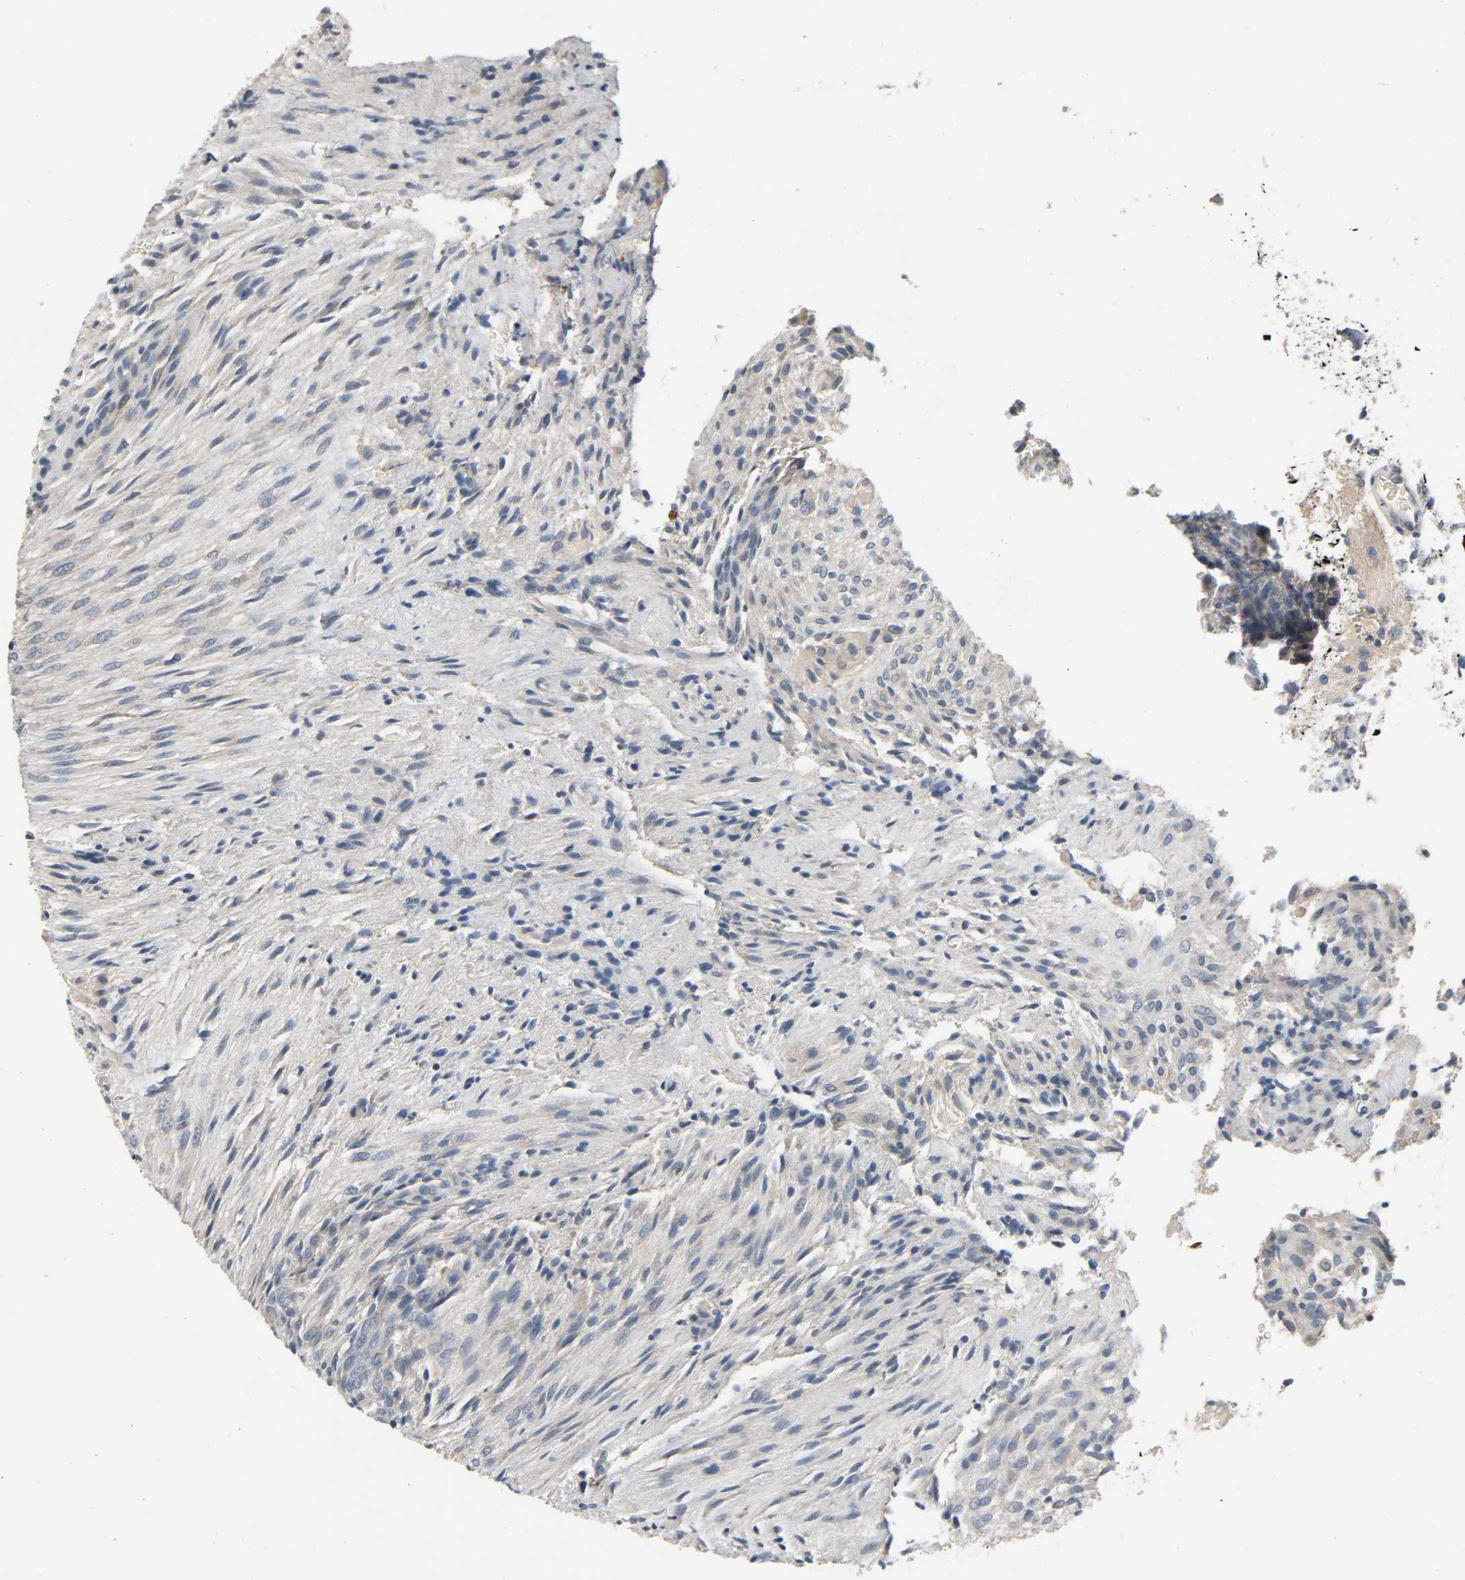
{"staining": {"intensity": "negative", "quantity": "none", "location": "none"}, "tissue": "glioma", "cell_type": "Tumor cells", "image_type": "cancer", "snomed": [{"axis": "morphology", "description": "Glioma, malignant, High grade"}, {"axis": "topography", "description": "Cerebral cortex"}], "caption": "An IHC image of glioma is shown. There is no staining in tumor cells of glioma. The staining is performed using DAB (3,3'-diaminobenzidine) brown chromogen with nuclei counter-stained in using hematoxylin.", "gene": "LIMCH1", "patient": {"sex": "female", "age": 55}}